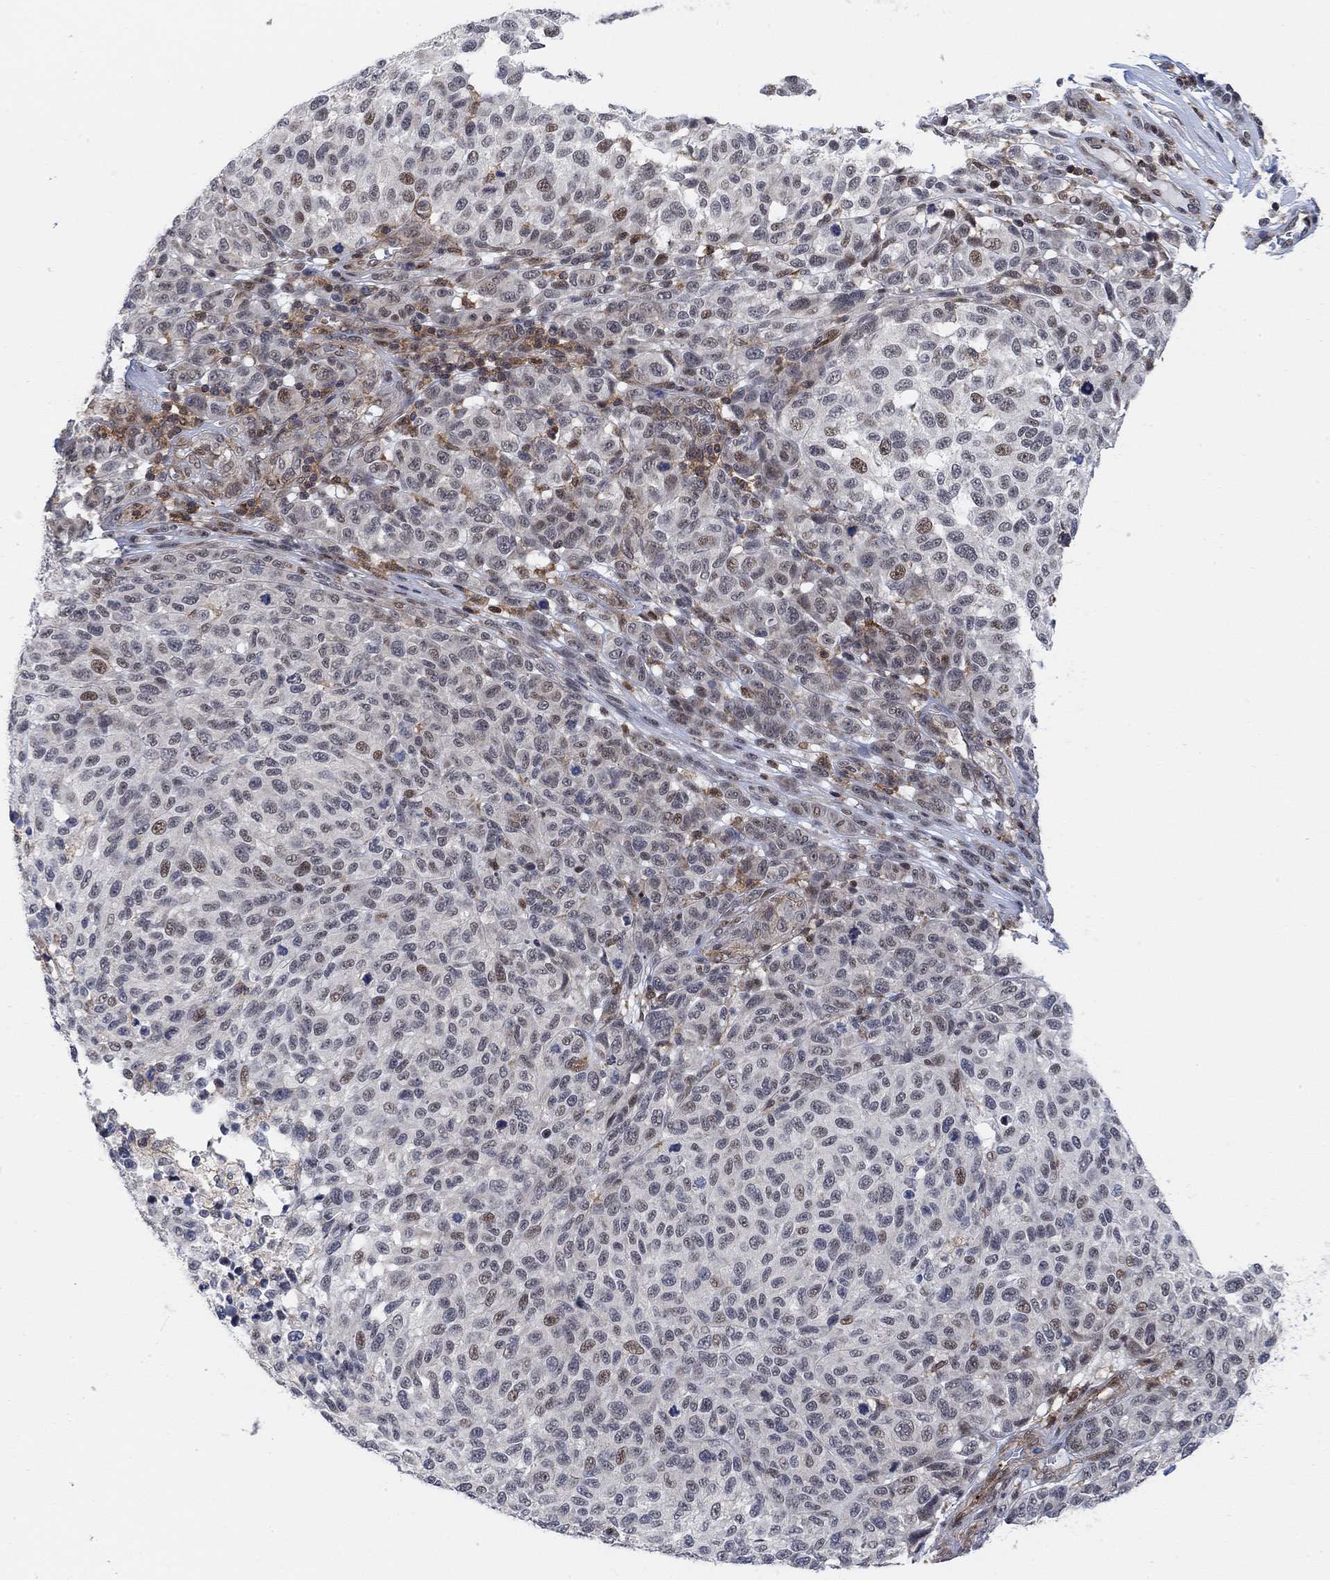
{"staining": {"intensity": "moderate", "quantity": "<25%", "location": "nuclear"}, "tissue": "melanoma", "cell_type": "Tumor cells", "image_type": "cancer", "snomed": [{"axis": "morphology", "description": "Malignant melanoma, NOS"}, {"axis": "topography", "description": "Skin"}], "caption": "The micrograph shows staining of melanoma, revealing moderate nuclear protein positivity (brown color) within tumor cells. Using DAB (3,3'-diaminobenzidine) (brown) and hematoxylin (blue) stains, captured at high magnification using brightfield microscopy.", "gene": "PWWP2B", "patient": {"sex": "male", "age": 59}}